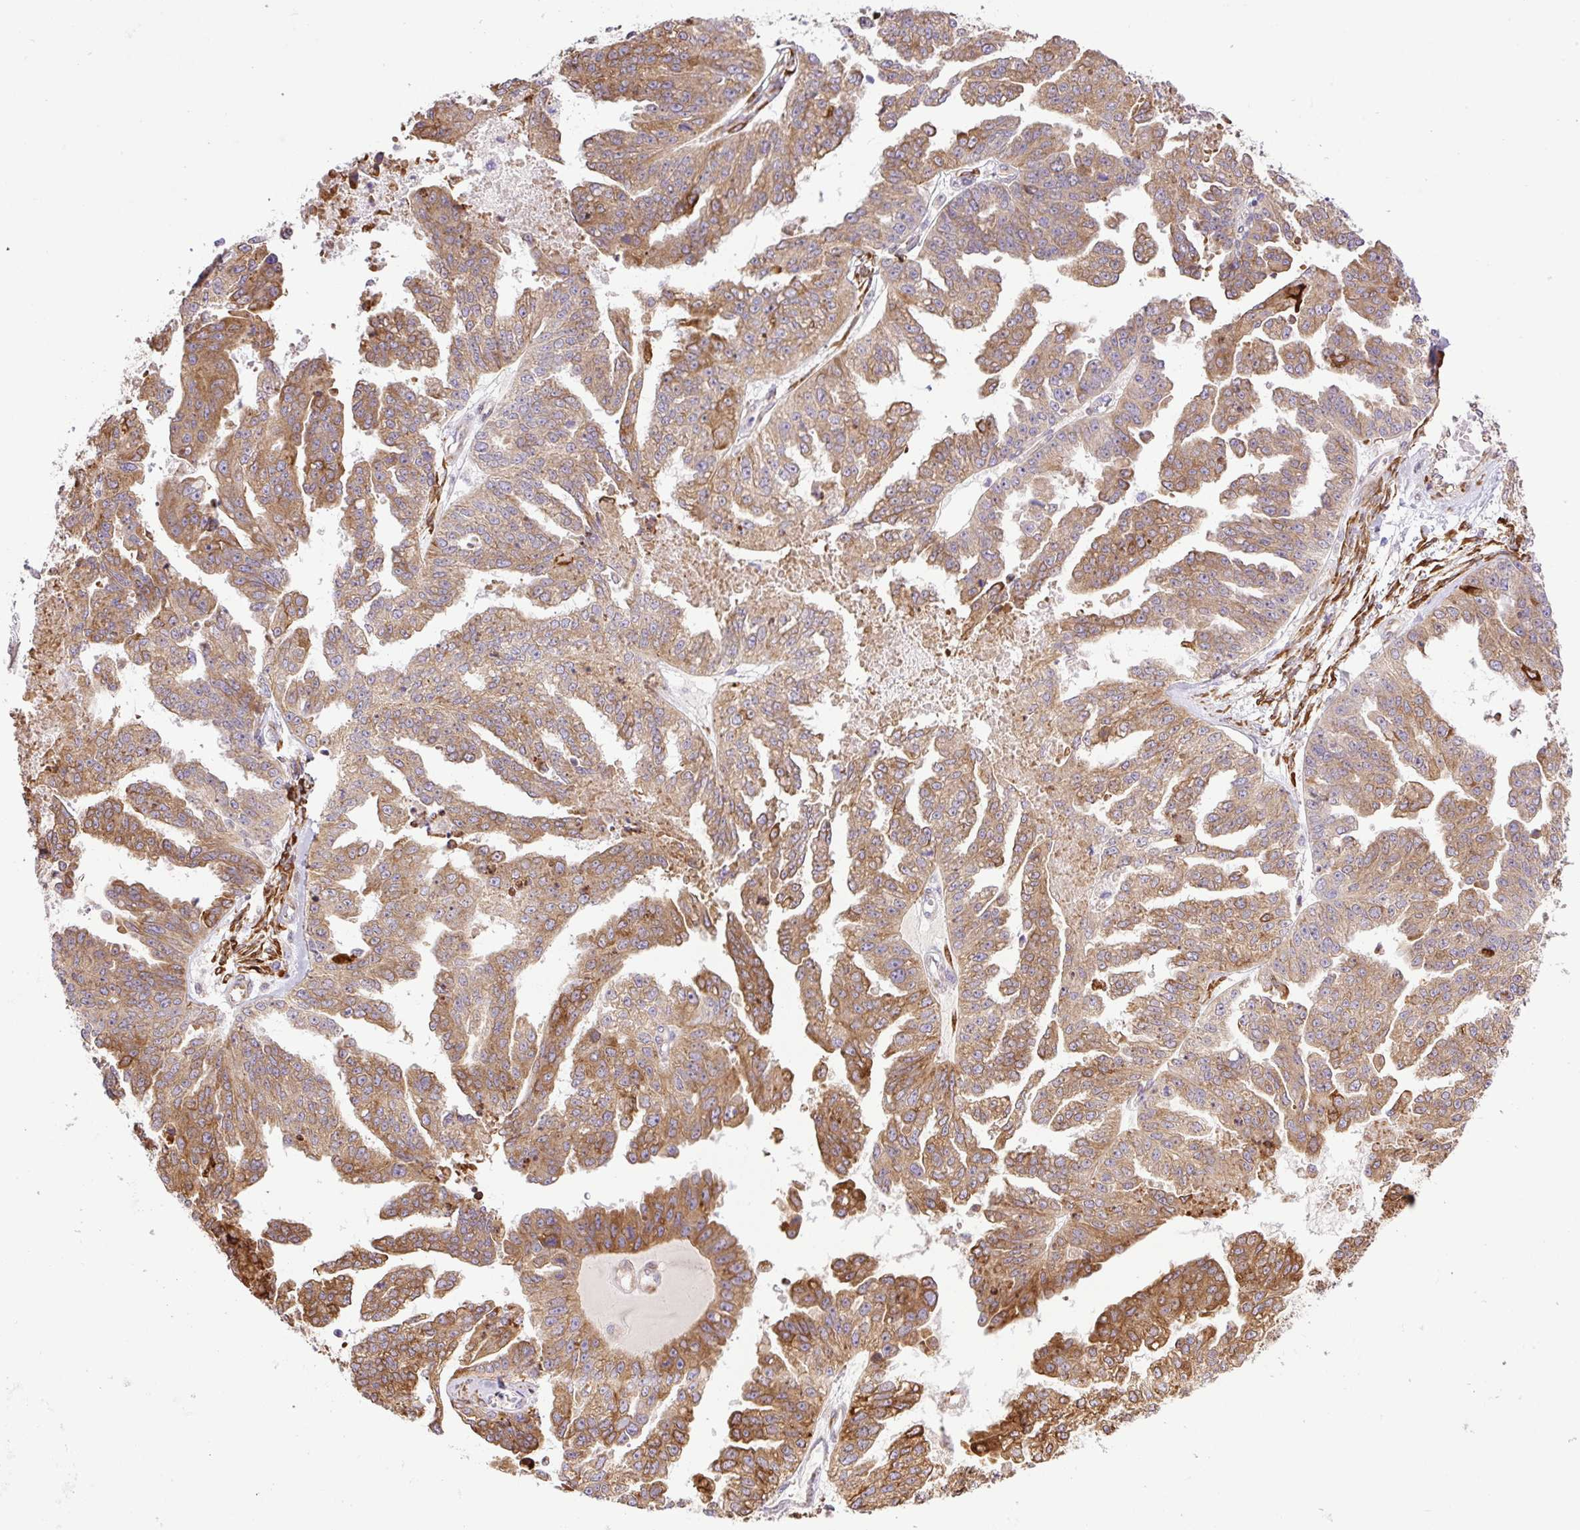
{"staining": {"intensity": "moderate", "quantity": ">75%", "location": "cytoplasmic/membranous"}, "tissue": "ovarian cancer", "cell_type": "Tumor cells", "image_type": "cancer", "snomed": [{"axis": "morphology", "description": "Cystadenocarcinoma, serous, NOS"}, {"axis": "topography", "description": "Ovary"}], "caption": "A micrograph of ovarian cancer (serous cystadenocarcinoma) stained for a protein exhibits moderate cytoplasmic/membranous brown staining in tumor cells.", "gene": "RAB30", "patient": {"sex": "female", "age": 58}}